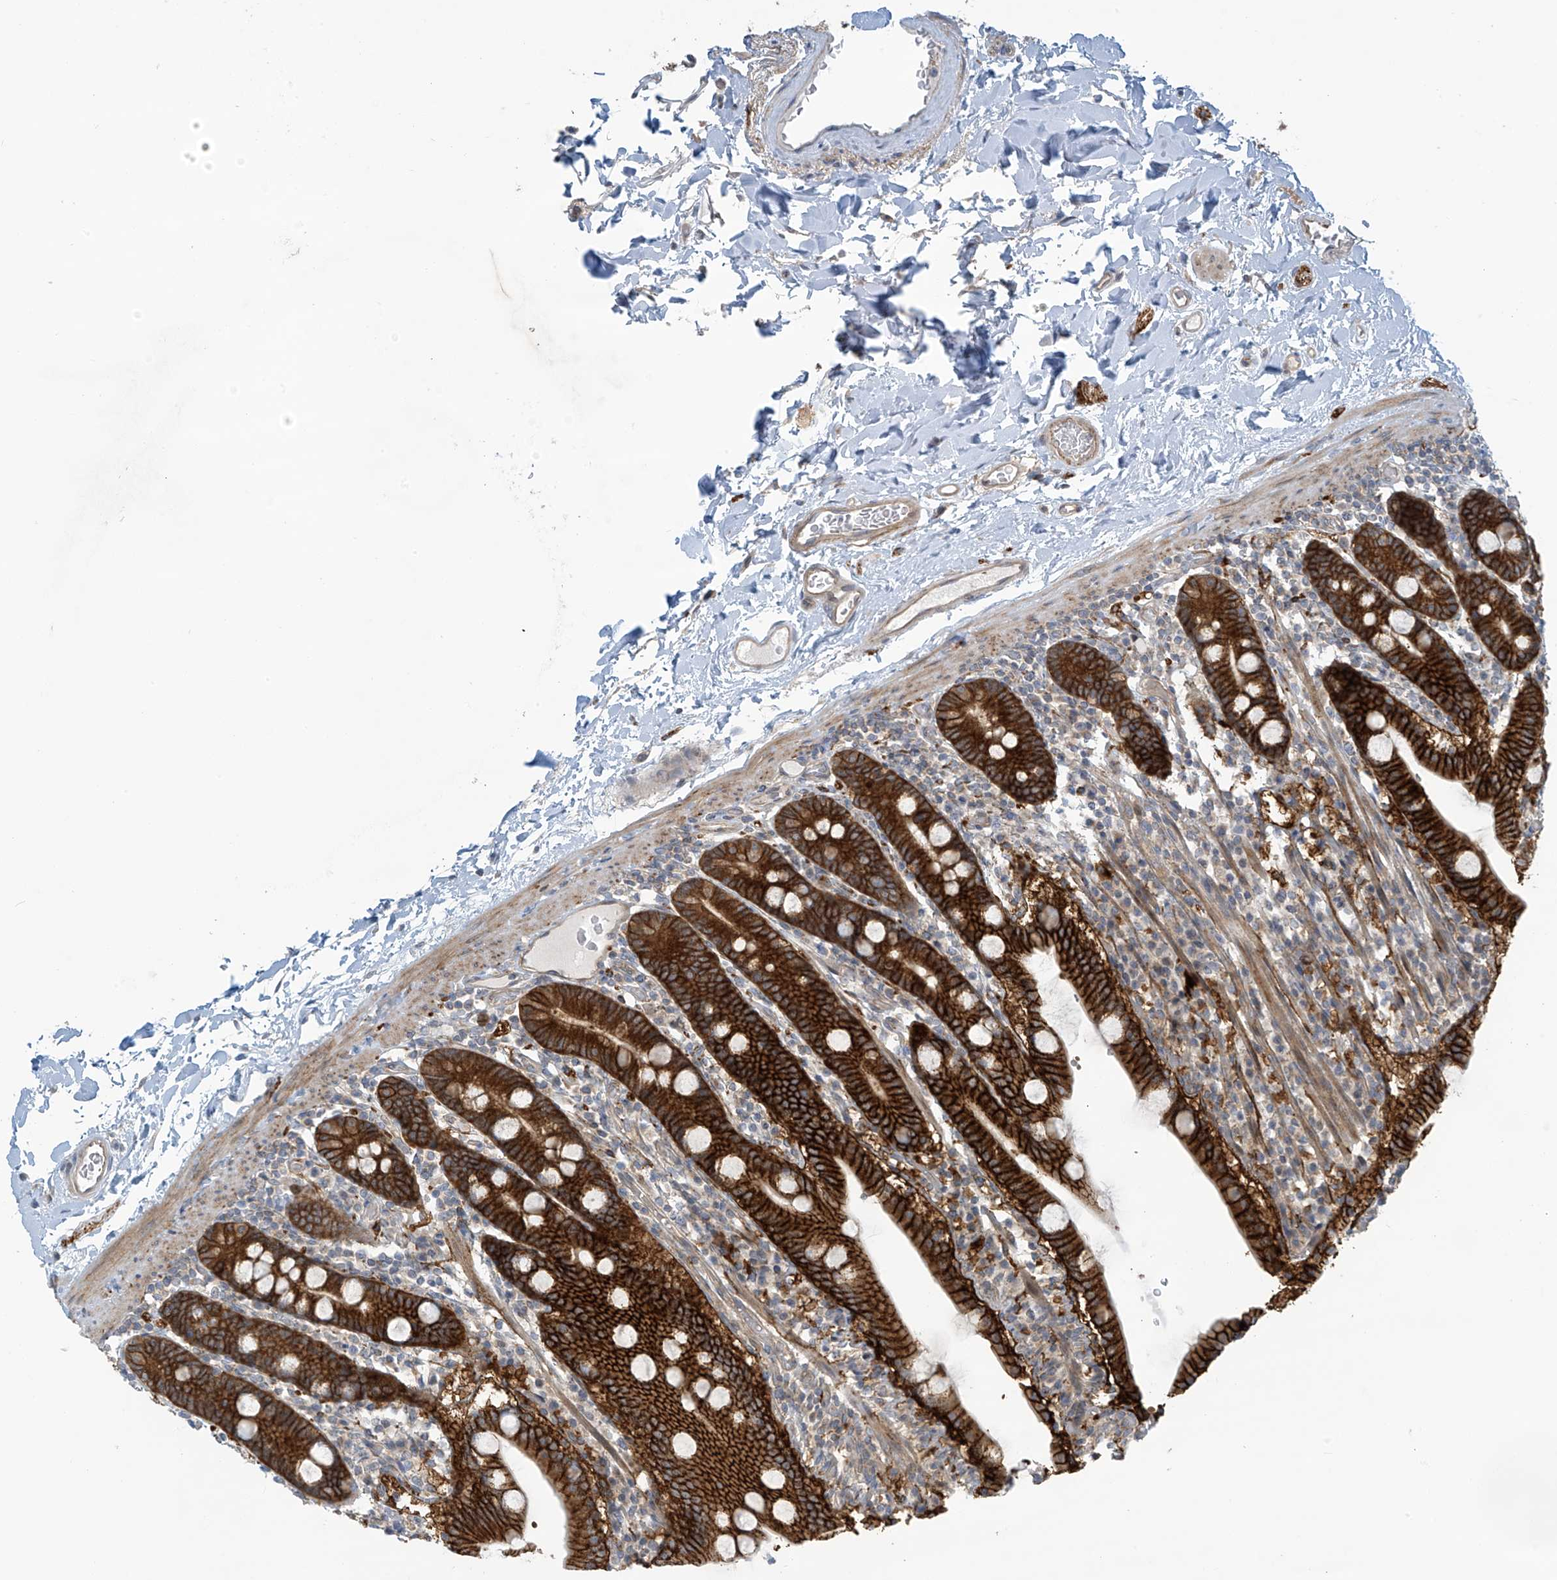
{"staining": {"intensity": "strong", "quantity": ">75%", "location": "cytoplasmic/membranous"}, "tissue": "duodenum", "cell_type": "Glandular cells", "image_type": "normal", "snomed": [{"axis": "morphology", "description": "Normal tissue, NOS"}, {"axis": "topography", "description": "Duodenum"}], "caption": "Protein positivity by immunohistochemistry (IHC) demonstrates strong cytoplasmic/membranous expression in approximately >75% of glandular cells in unremarkable duodenum. (DAB (3,3'-diaminobenzidine) IHC with brightfield microscopy, high magnification).", "gene": "FSD1L", "patient": {"sex": "male", "age": 55}}